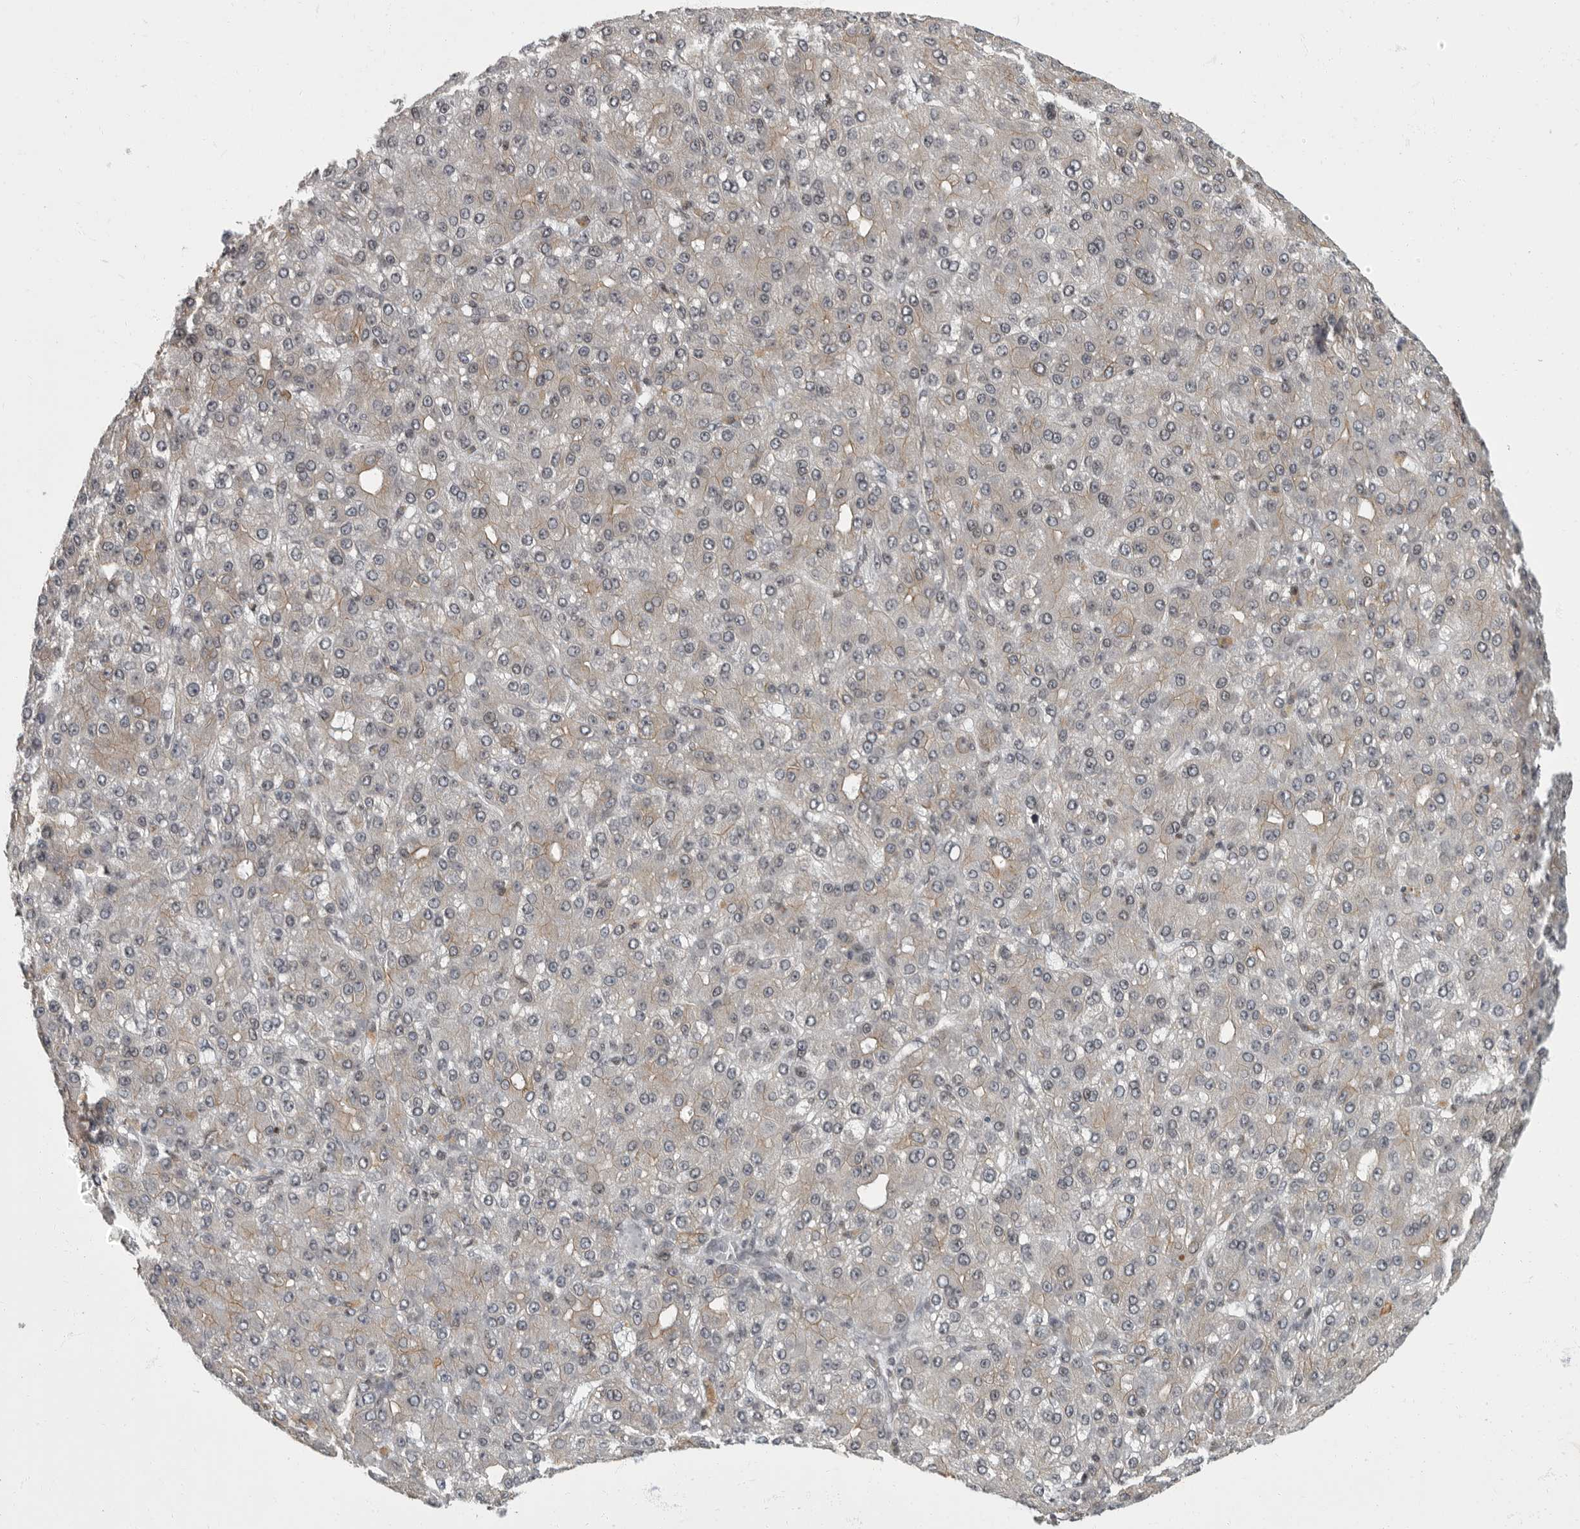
{"staining": {"intensity": "weak", "quantity": "<25%", "location": "cytoplasmic/membranous"}, "tissue": "liver cancer", "cell_type": "Tumor cells", "image_type": "cancer", "snomed": [{"axis": "morphology", "description": "Carcinoma, Hepatocellular, NOS"}, {"axis": "topography", "description": "Liver"}], "caption": "The micrograph shows no significant expression in tumor cells of hepatocellular carcinoma (liver).", "gene": "EVI5", "patient": {"sex": "male", "age": 67}}